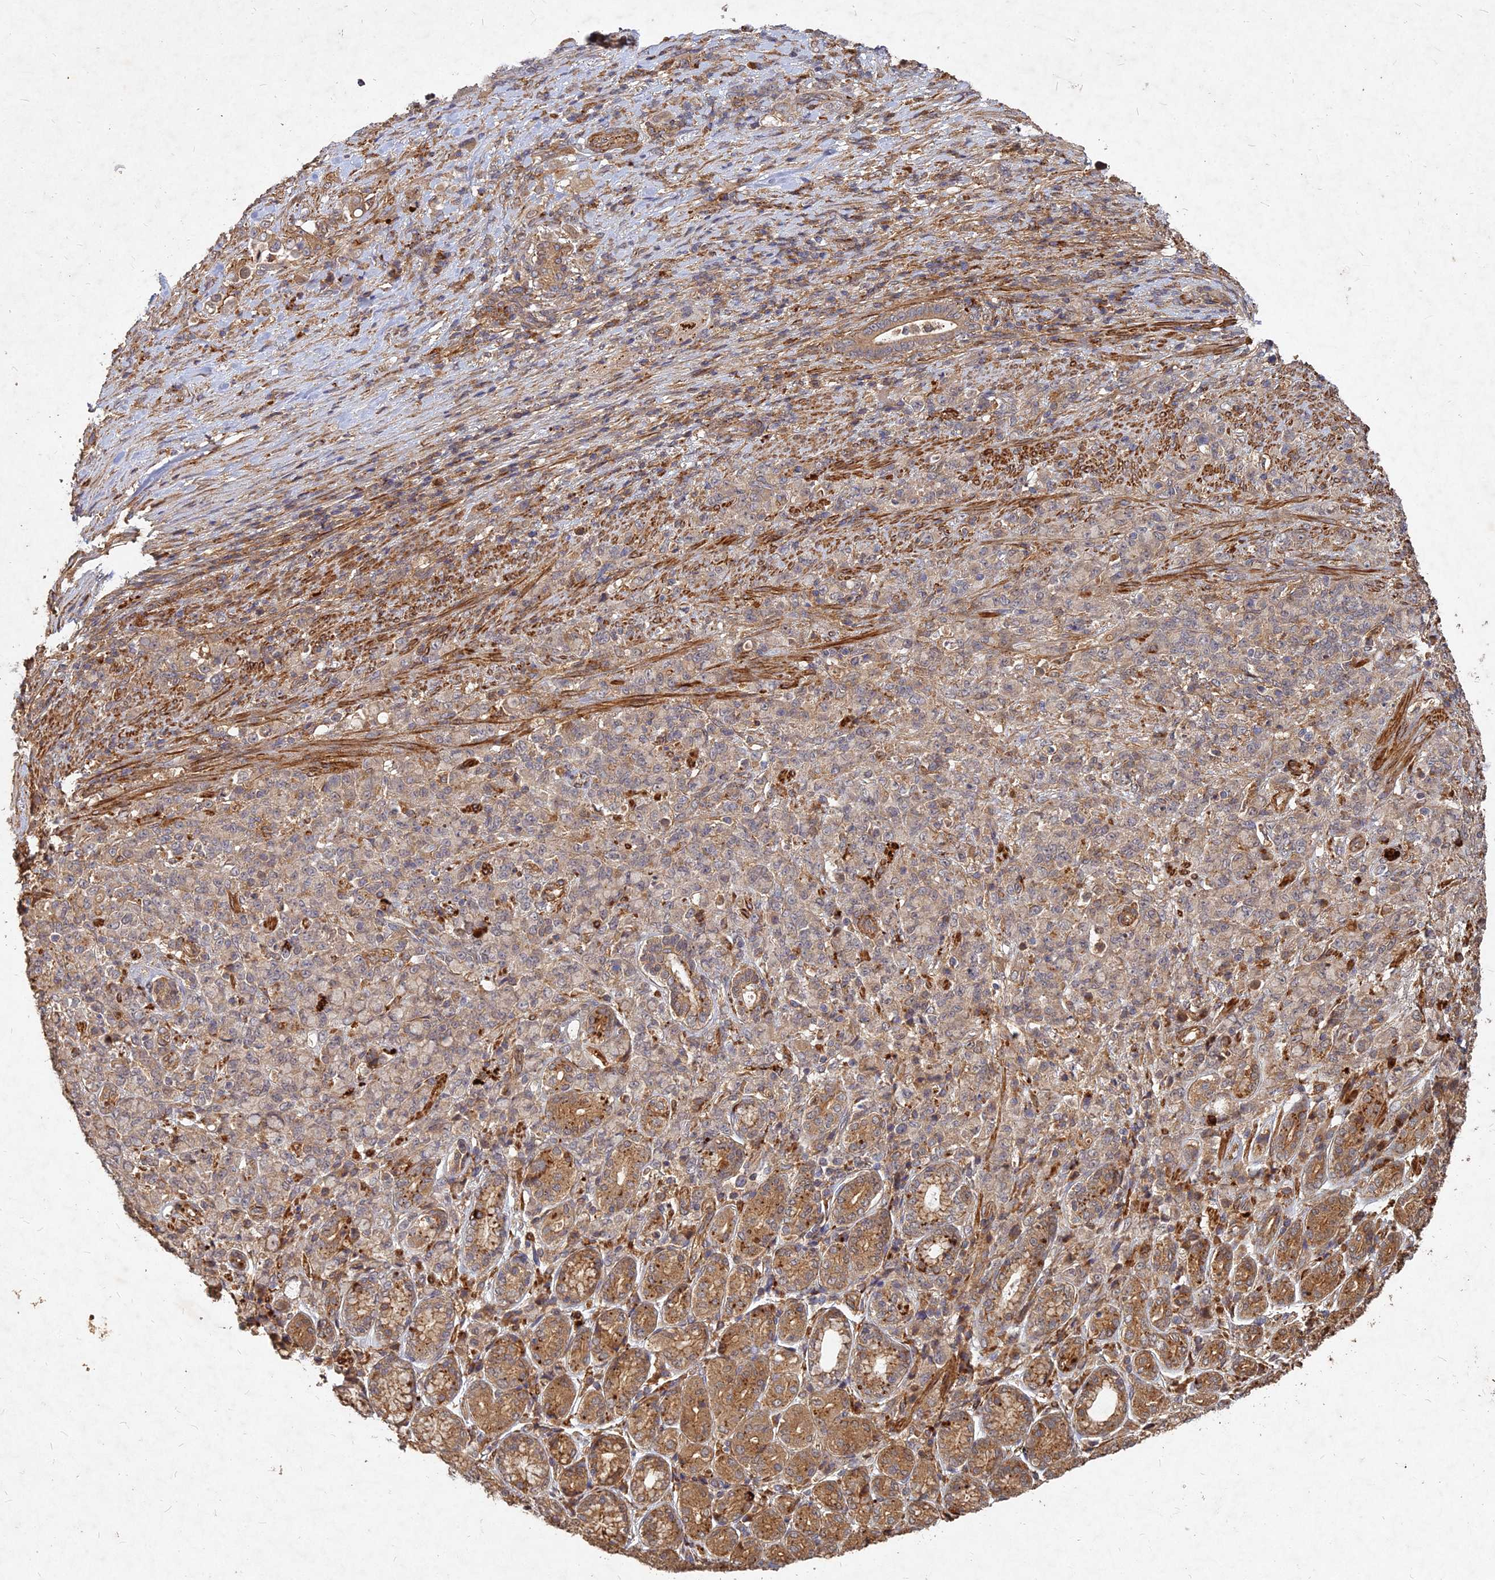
{"staining": {"intensity": "moderate", "quantity": "<25%", "location": "cytoplasmic/membranous"}, "tissue": "stomach cancer", "cell_type": "Tumor cells", "image_type": "cancer", "snomed": [{"axis": "morphology", "description": "Adenocarcinoma, NOS"}, {"axis": "topography", "description": "Stomach"}], "caption": "Human stomach cancer stained with a protein marker displays moderate staining in tumor cells.", "gene": "UBE2W", "patient": {"sex": "female", "age": 79}}